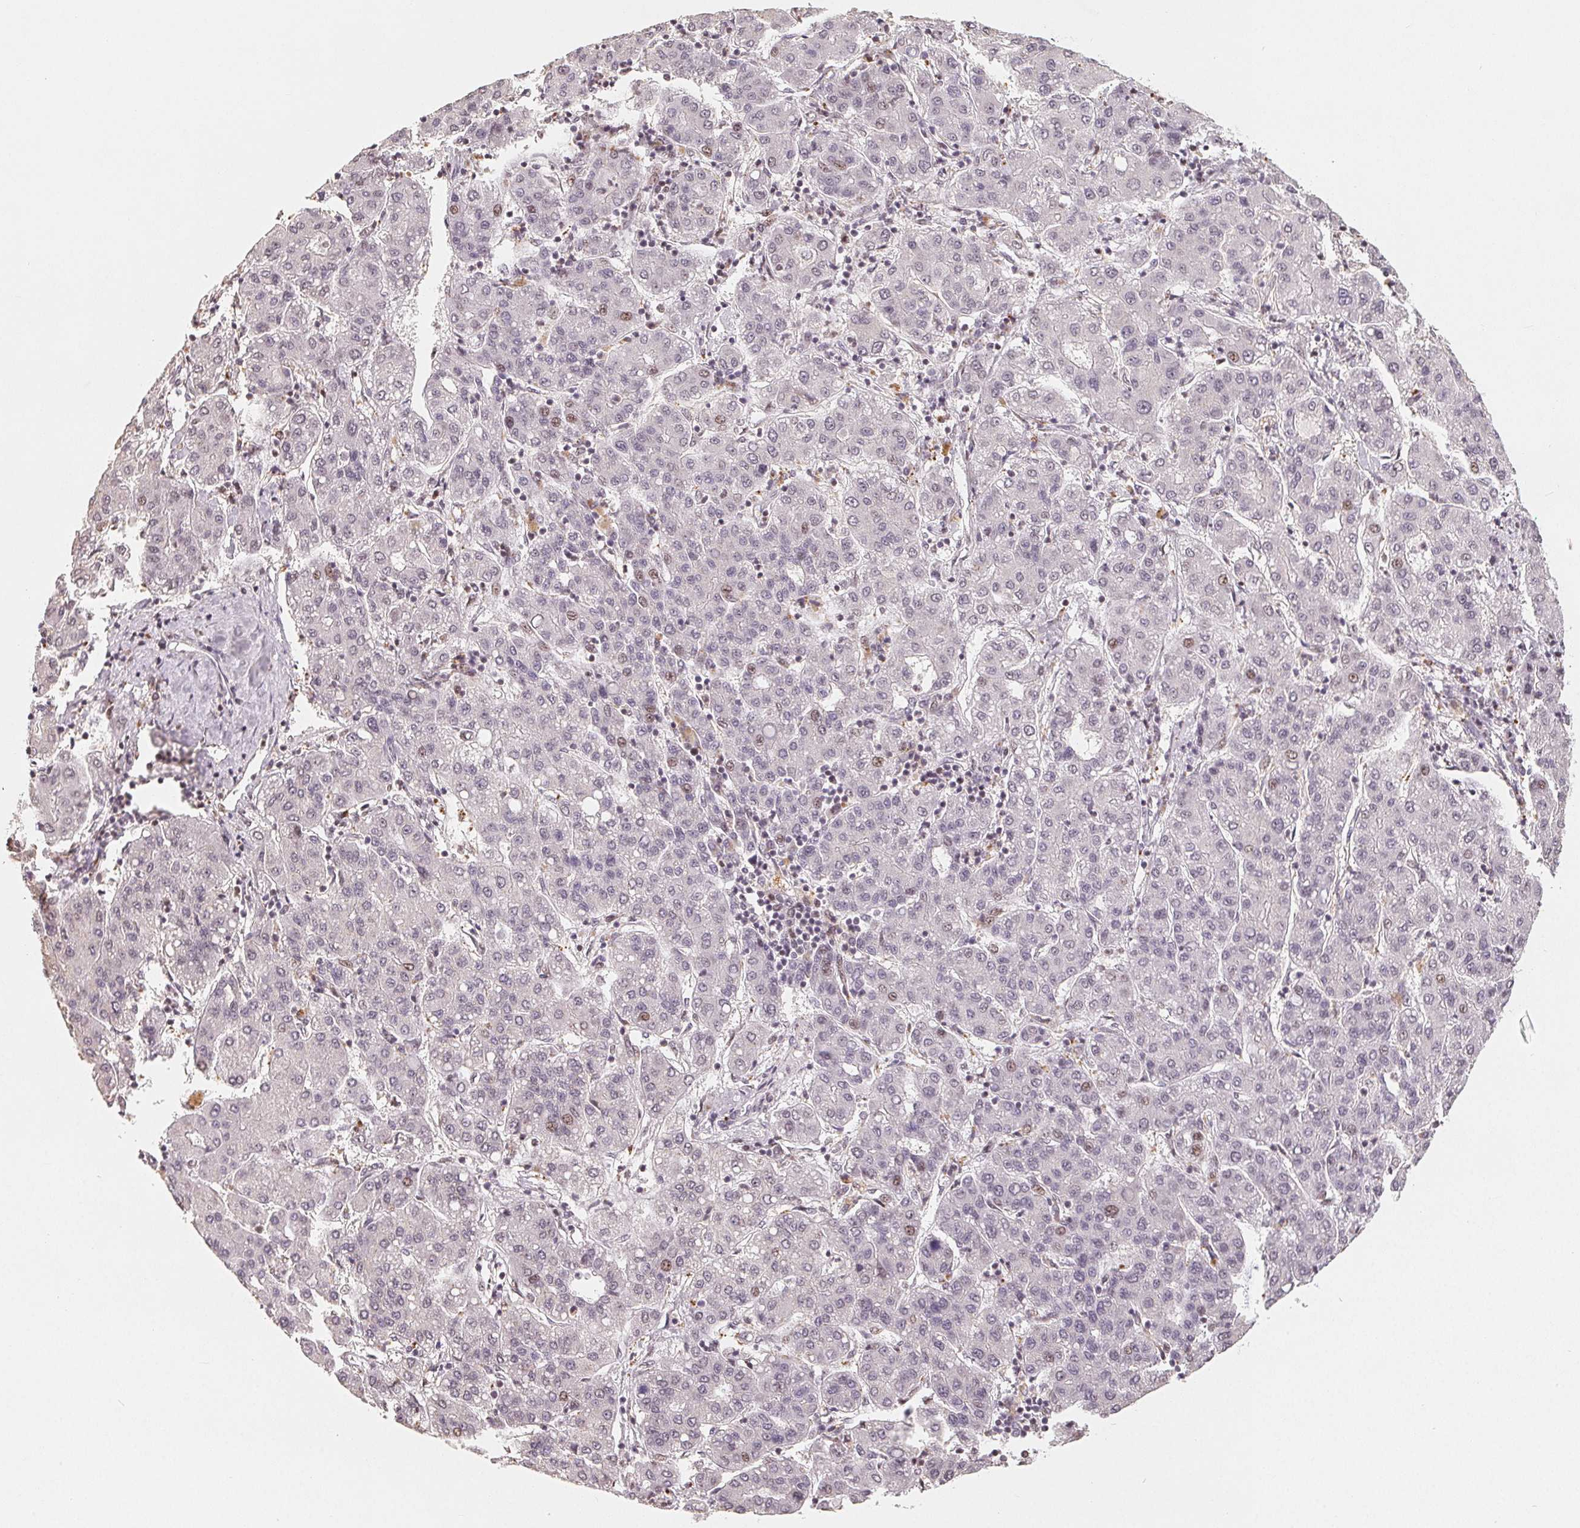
{"staining": {"intensity": "negative", "quantity": "none", "location": "none"}, "tissue": "liver cancer", "cell_type": "Tumor cells", "image_type": "cancer", "snomed": [{"axis": "morphology", "description": "Carcinoma, Hepatocellular, NOS"}, {"axis": "topography", "description": "Liver"}], "caption": "This is an immunohistochemistry (IHC) histopathology image of hepatocellular carcinoma (liver). There is no expression in tumor cells.", "gene": "CCDC138", "patient": {"sex": "male", "age": 65}}